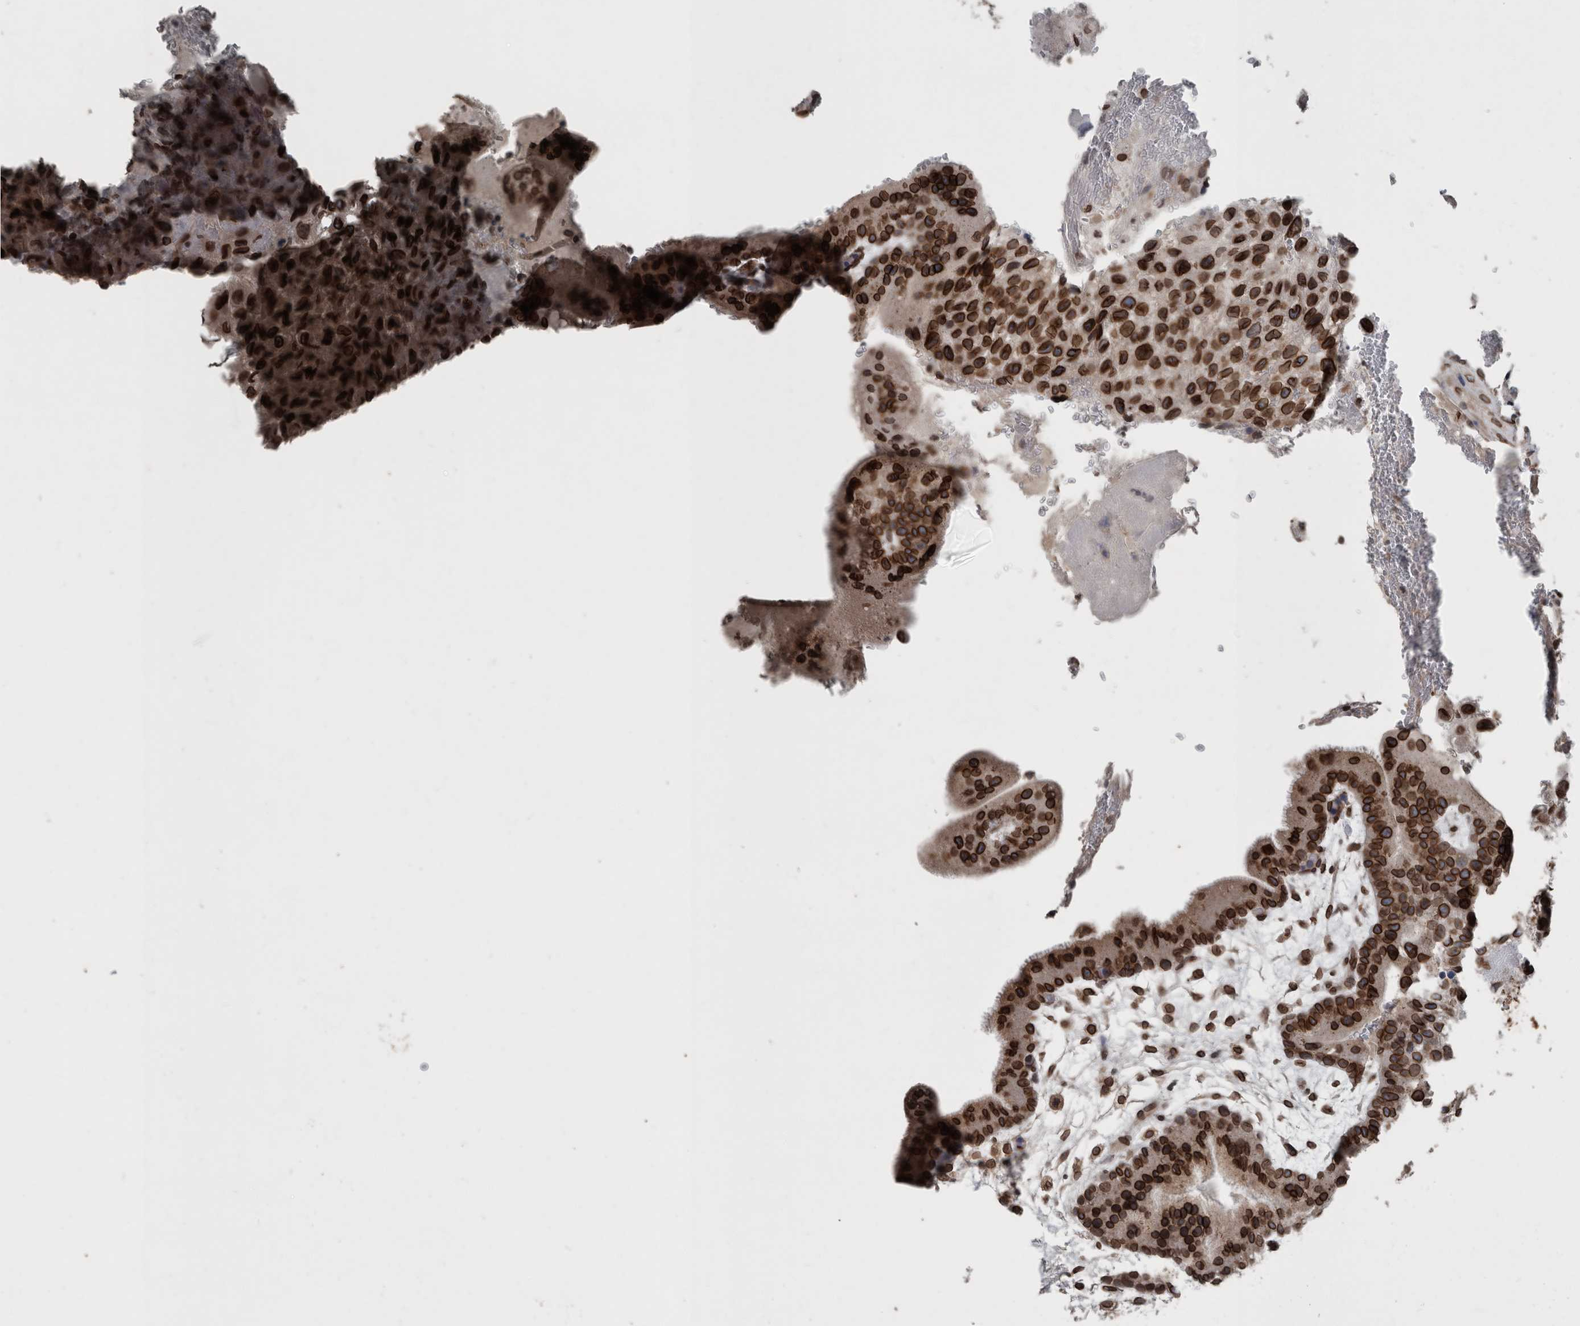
{"staining": {"intensity": "strong", "quantity": ">75%", "location": "cytoplasmic/membranous,nuclear"}, "tissue": "placenta", "cell_type": "Decidual cells", "image_type": "normal", "snomed": [{"axis": "morphology", "description": "Normal tissue, NOS"}, {"axis": "topography", "description": "Placenta"}], "caption": "Immunohistochemical staining of benign human placenta shows strong cytoplasmic/membranous,nuclear protein staining in about >75% of decidual cells.", "gene": "RANBP2", "patient": {"sex": "female", "age": 35}}